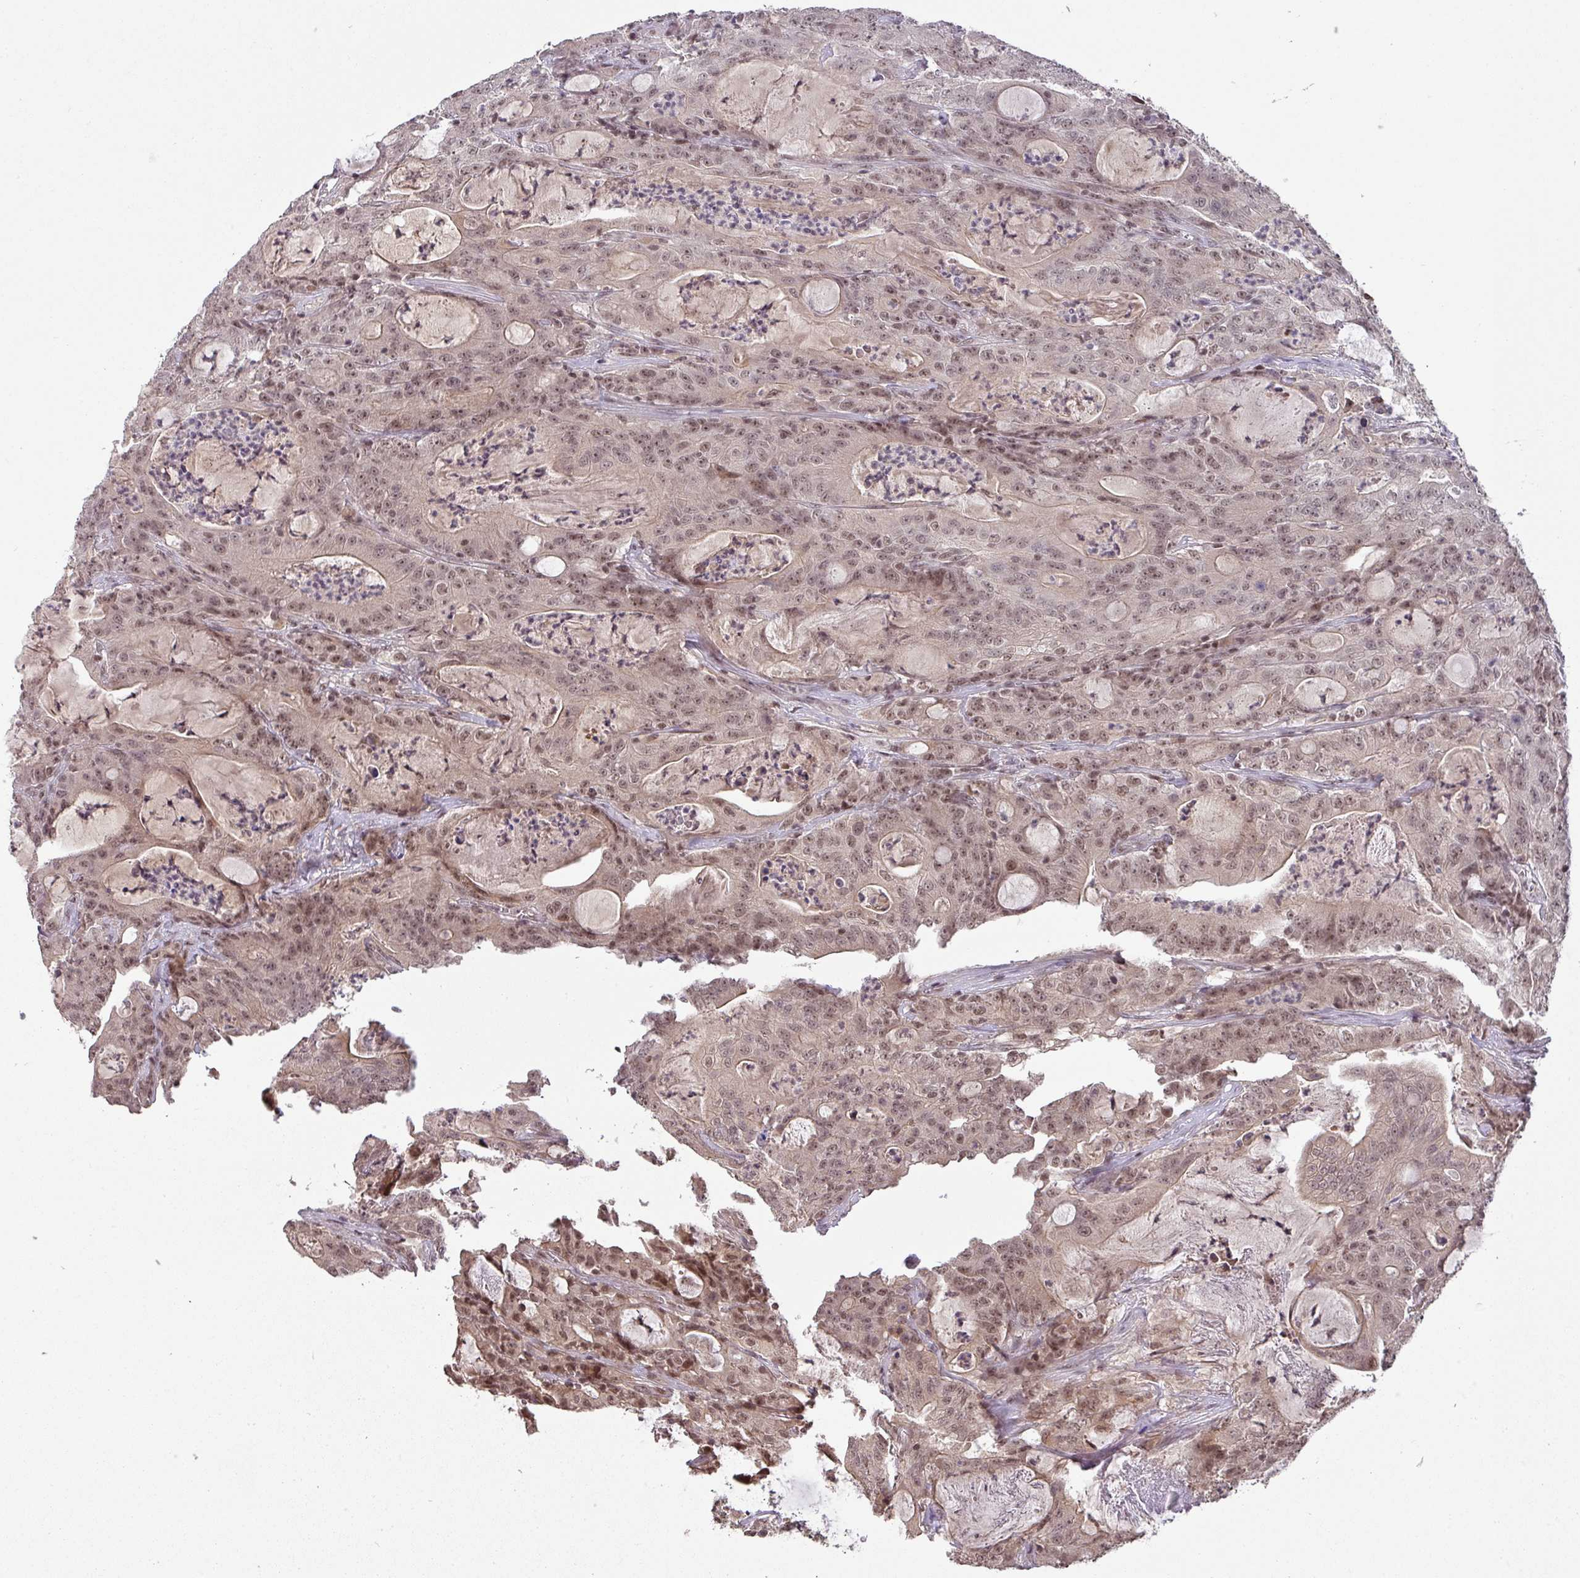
{"staining": {"intensity": "moderate", "quantity": ">75%", "location": "nuclear"}, "tissue": "colorectal cancer", "cell_type": "Tumor cells", "image_type": "cancer", "snomed": [{"axis": "morphology", "description": "Adenocarcinoma, NOS"}, {"axis": "topography", "description": "Colon"}], "caption": "Immunohistochemical staining of colorectal adenocarcinoma displays moderate nuclear protein expression in about >75% of tumor cells.", "gene": "ZBTB14", "patient": {"sex": "male", "age": 83}}